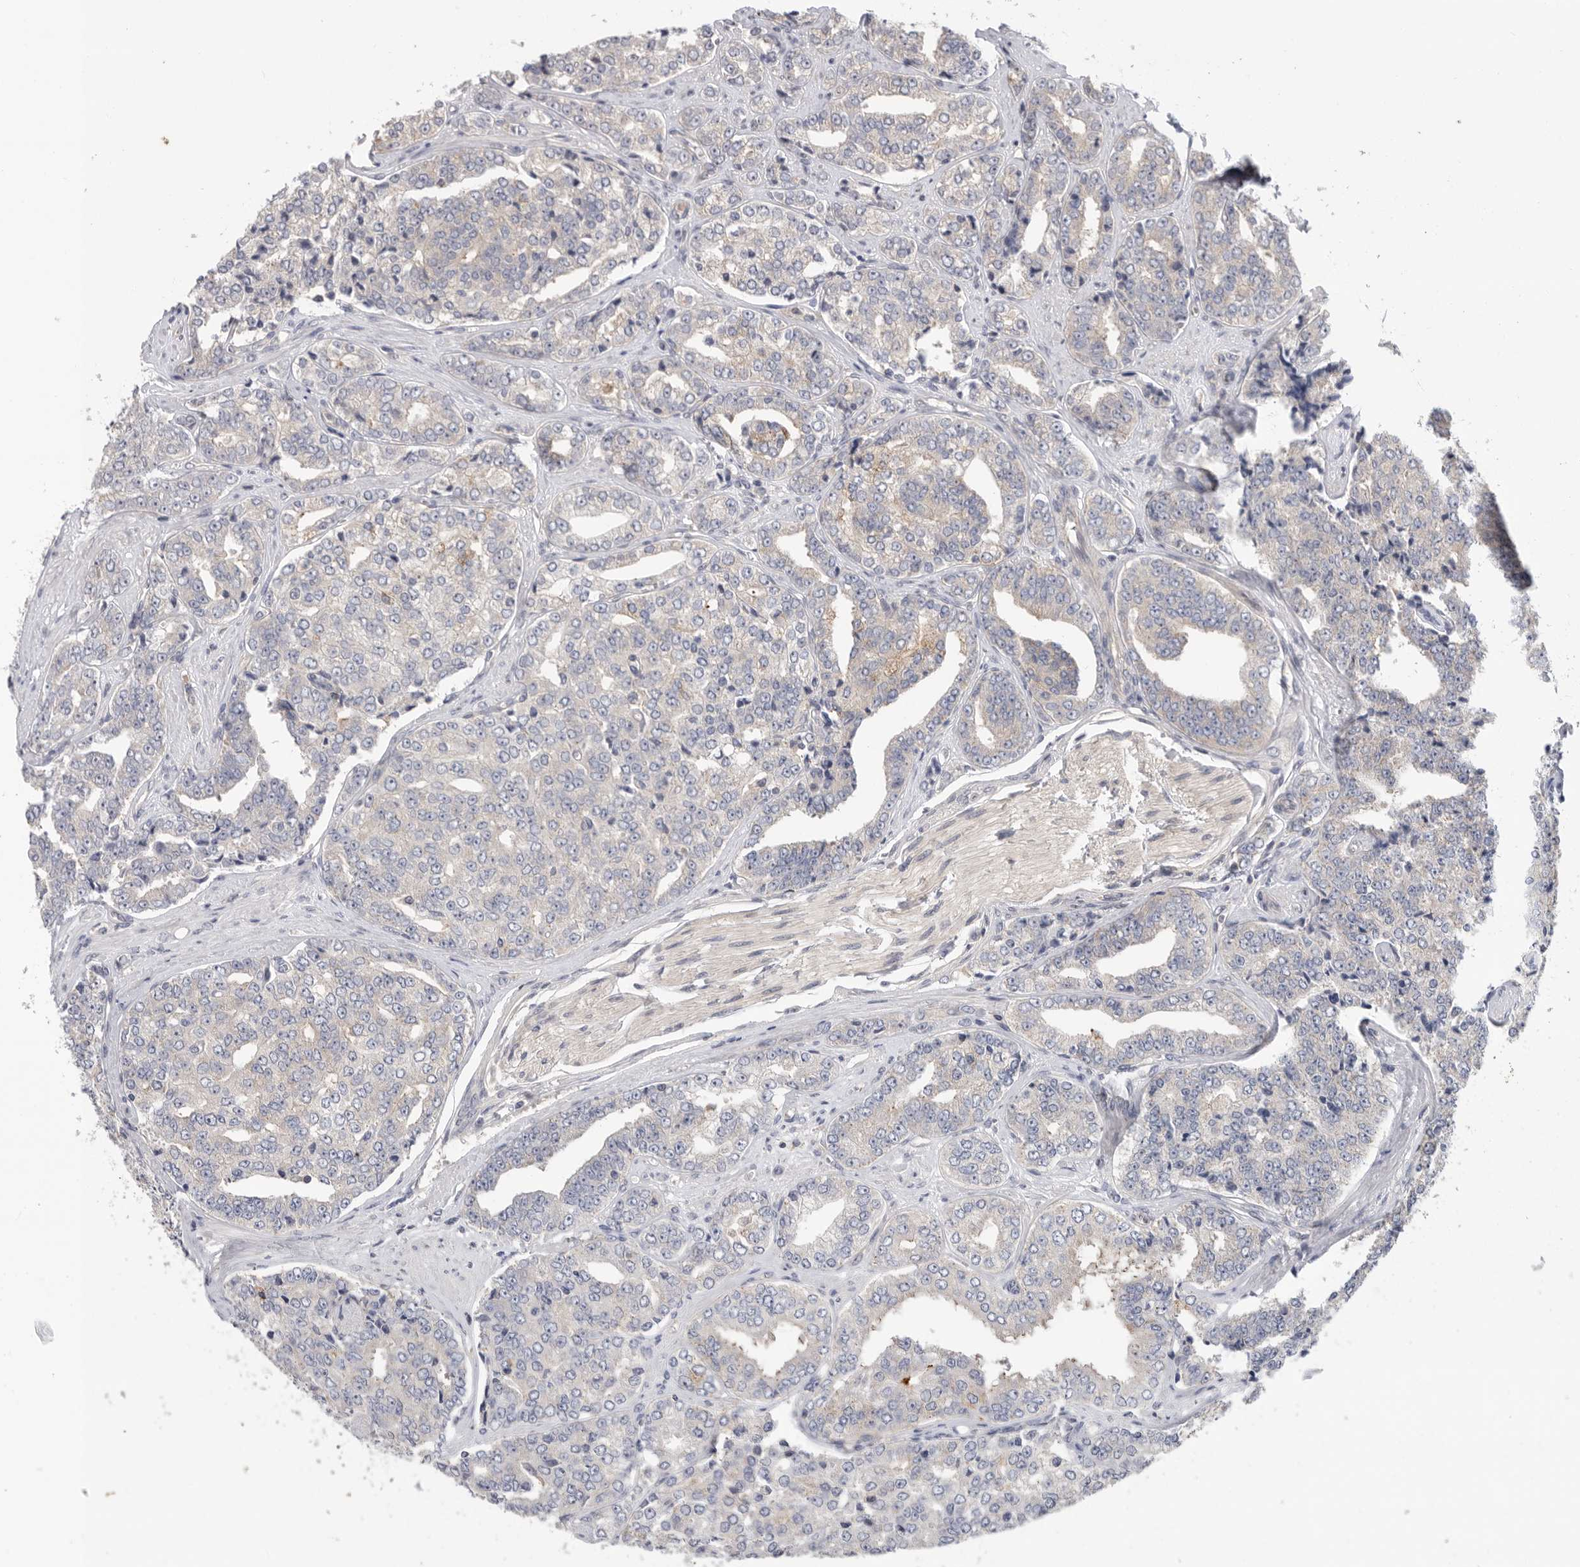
{"staining": {"intensity": "negative", "quantity": "none", "location": "none"}, "tissue": "prostate cancer", "cell_type": "Tumor cells", "image_type": "cancer", "snomed": [{"axis": "morphology", "description": "Adenocarcinoma, High grade"}, {"axis": "topography", "description": "Prostate"}], "caption": "Immunohistochemistry of prostate cancer demonstrates no staining in tumor cells.", "gene": "KLK5", "patient": {"sex": "male", "age": 71}}